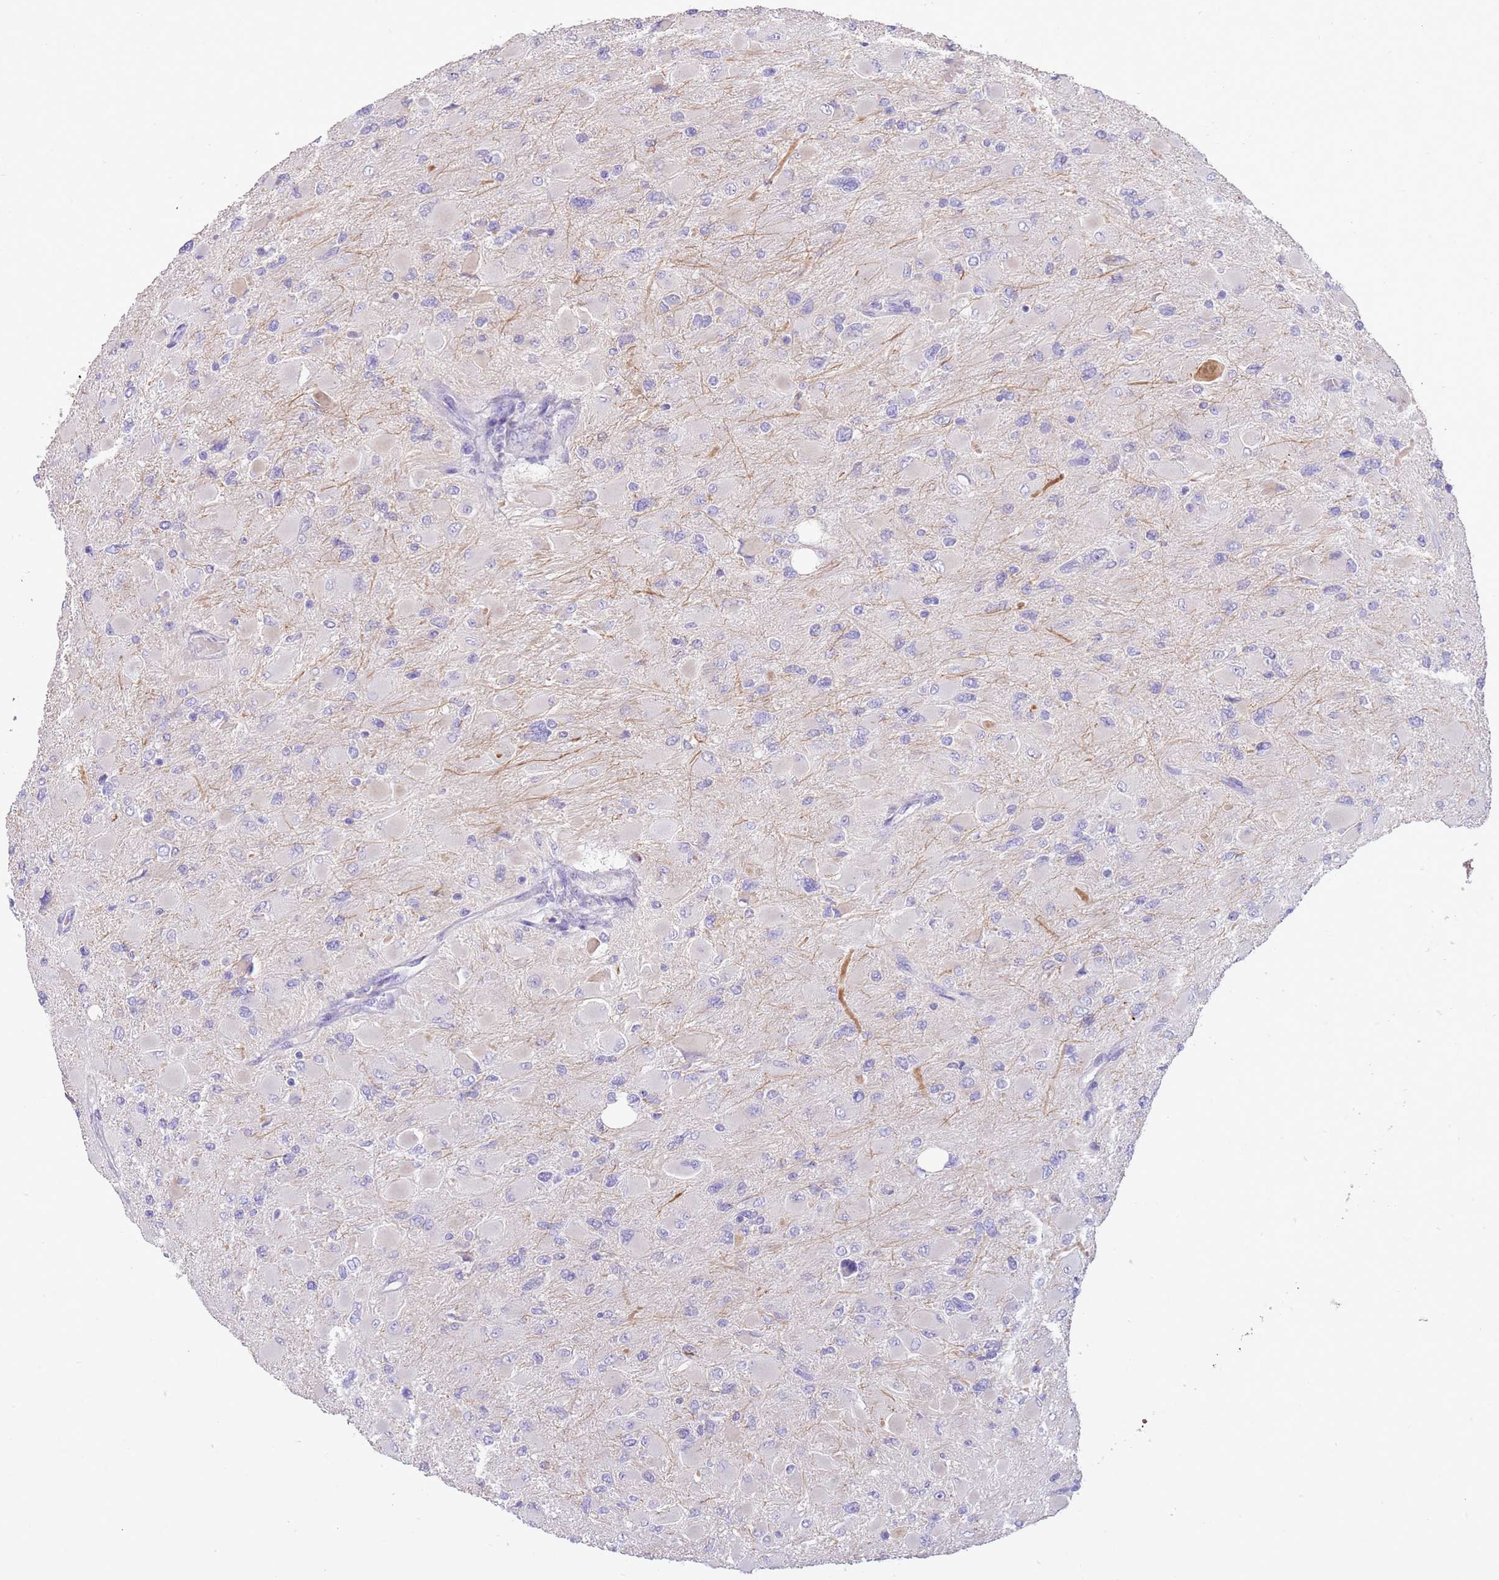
{"staining": {"intensity": "negative", "quantity": "none", "location": "none"}, "tissue": "glioma", "cell_type": "Tumor cells", "image_type": "cancer", "snomed": [{"axis": "morphology", "description": "Glioma, malignant, High grade"}, {"axis": "topography", "description": "Cerebral cortex"}], "caption": "Tumor cells show no significant positivity in glioma. (DAB (3,3'-diaminobenzidine) IHC visualized using brightfield microscopy, high magnification).", "gene": "SFTPA1", "patient": {"sex": "female", "age": 36}}